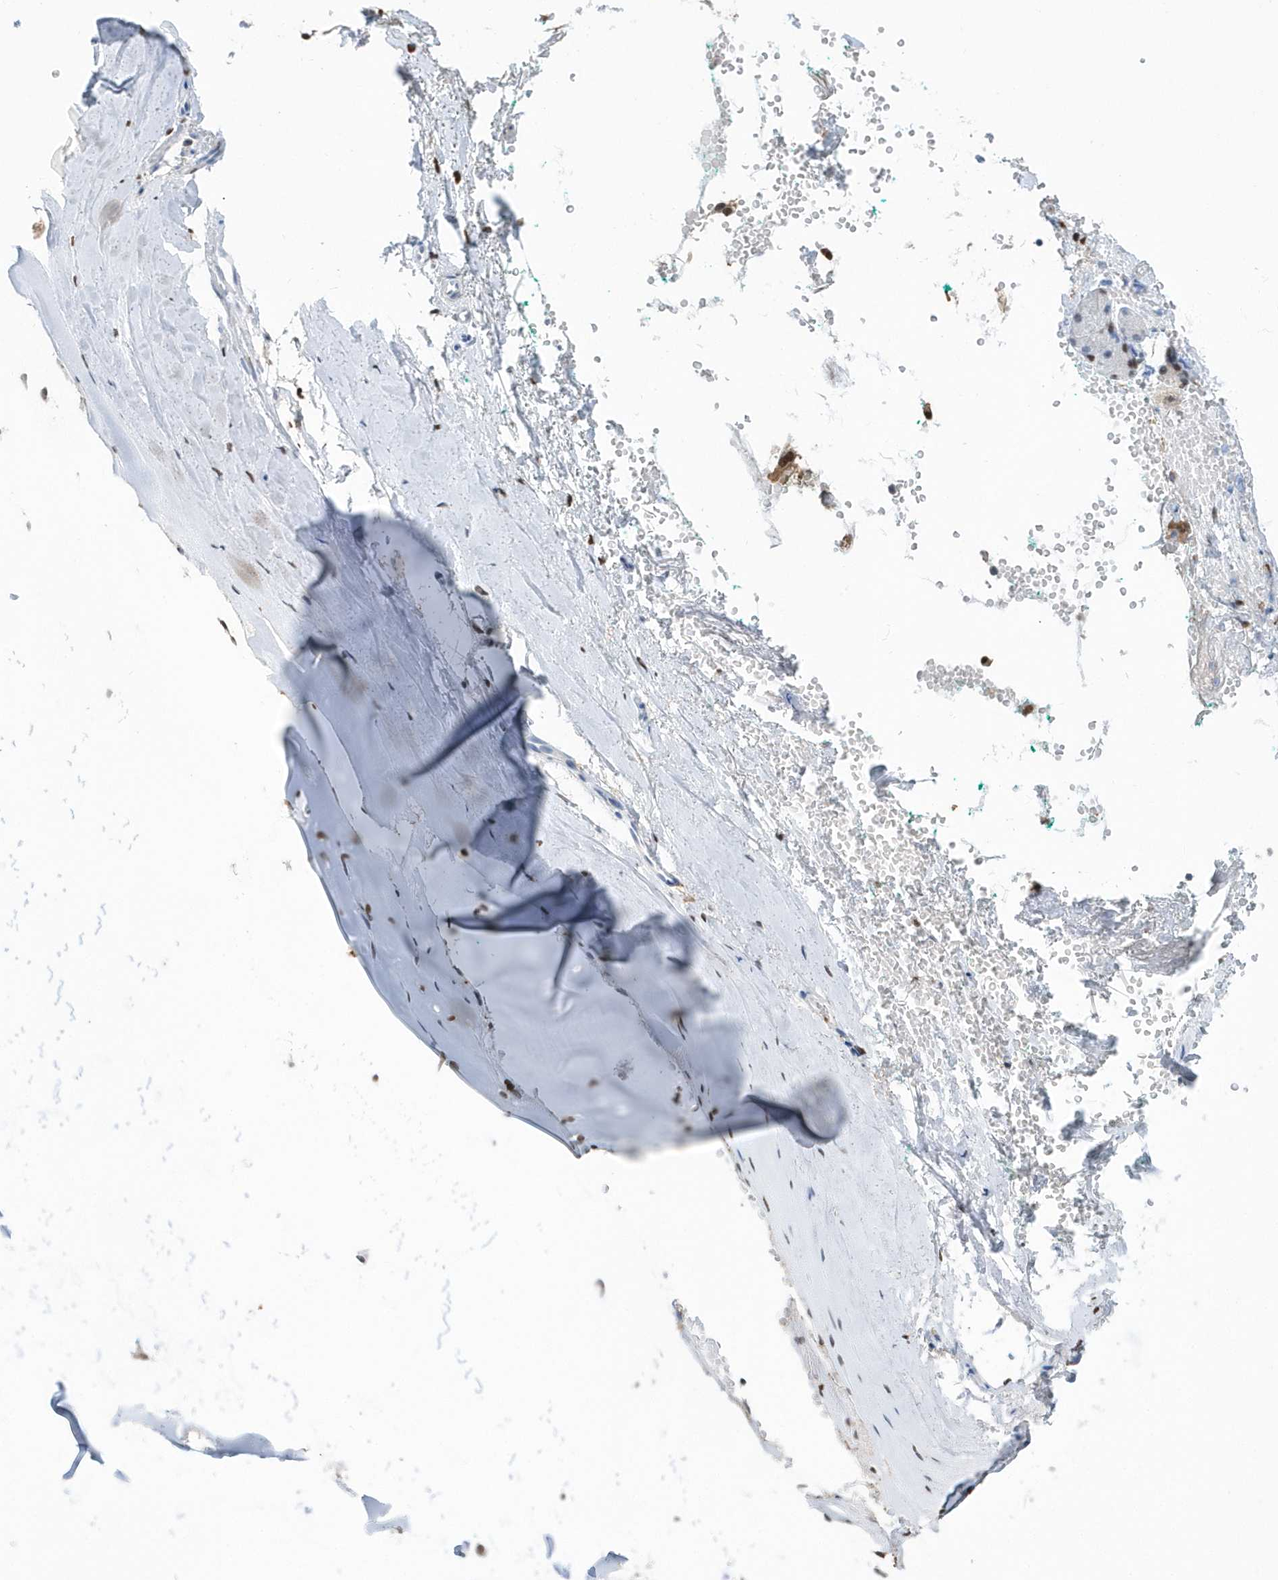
{"staining": {"intensity": "weak", "quantity": "<25%", "location": "nuclear"}, "tissue": "adipose tissue", "cell_type": "Adipocytes", "image_type": "normal", "snomed": [{"axis": "morphology", "description": "Normal tissue, NOS"}, {"axis": "morphology", "description": "Basal cell carcinoma"}, {"axis": "topography", "description": "Cartilage tissue"}, {"axis": "topography", "description": "Nasopharynx"}, {"axis": "topography", "description": "Oral tissue"}], "caption": "Adipose tissue was stained to show a protein in brown. There is no significant positivity in adipocytes. Brightfield microscopy of IHC stained with DAB (brown) and hematoxylin (blue), captured at high magnification.", "gene": "MACROH2A2", "patient": {"sex": "female", "age": 77}}